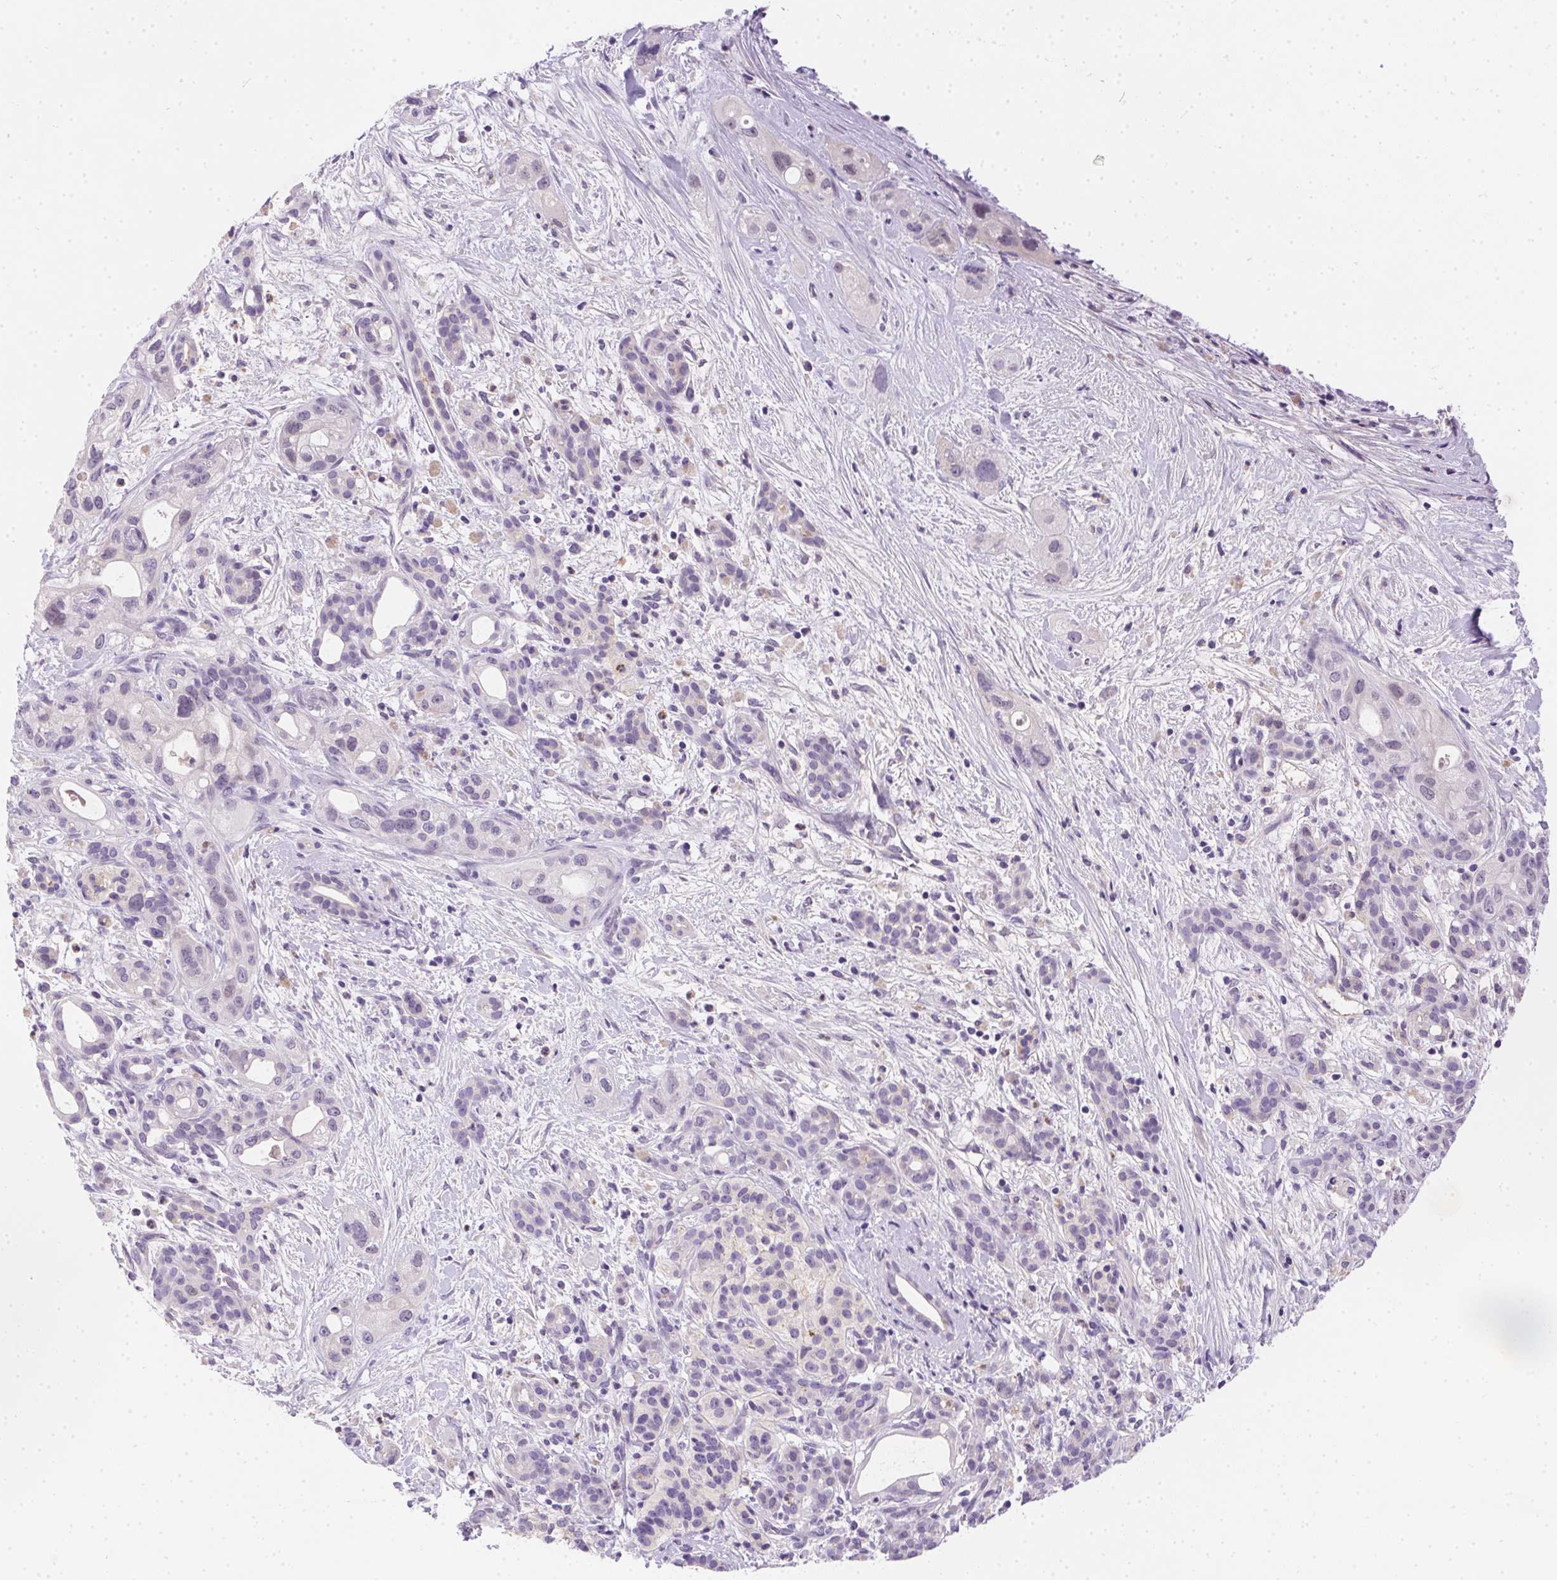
{"staining": {"intensity": "negative", "quantity": "none", "location": "none"}, "tissue": "pancreatic cancer", "cell_type": "Tumor cells", "image_type": "cancer", "snomed": [{"axis": "morphology", "description": "Adenocarcinoma, NOS"}, {"axis": "topography", "description": "Pancreas"}], "caption": "Immunohistochemistry photomicrograph of neoplastic tissue: pancreatic cancer stained with DAB exhibits no significant protein positivity in tumor cells.", "gene": "SSTR4", "patient": {"sex": "male", "age": 44}}